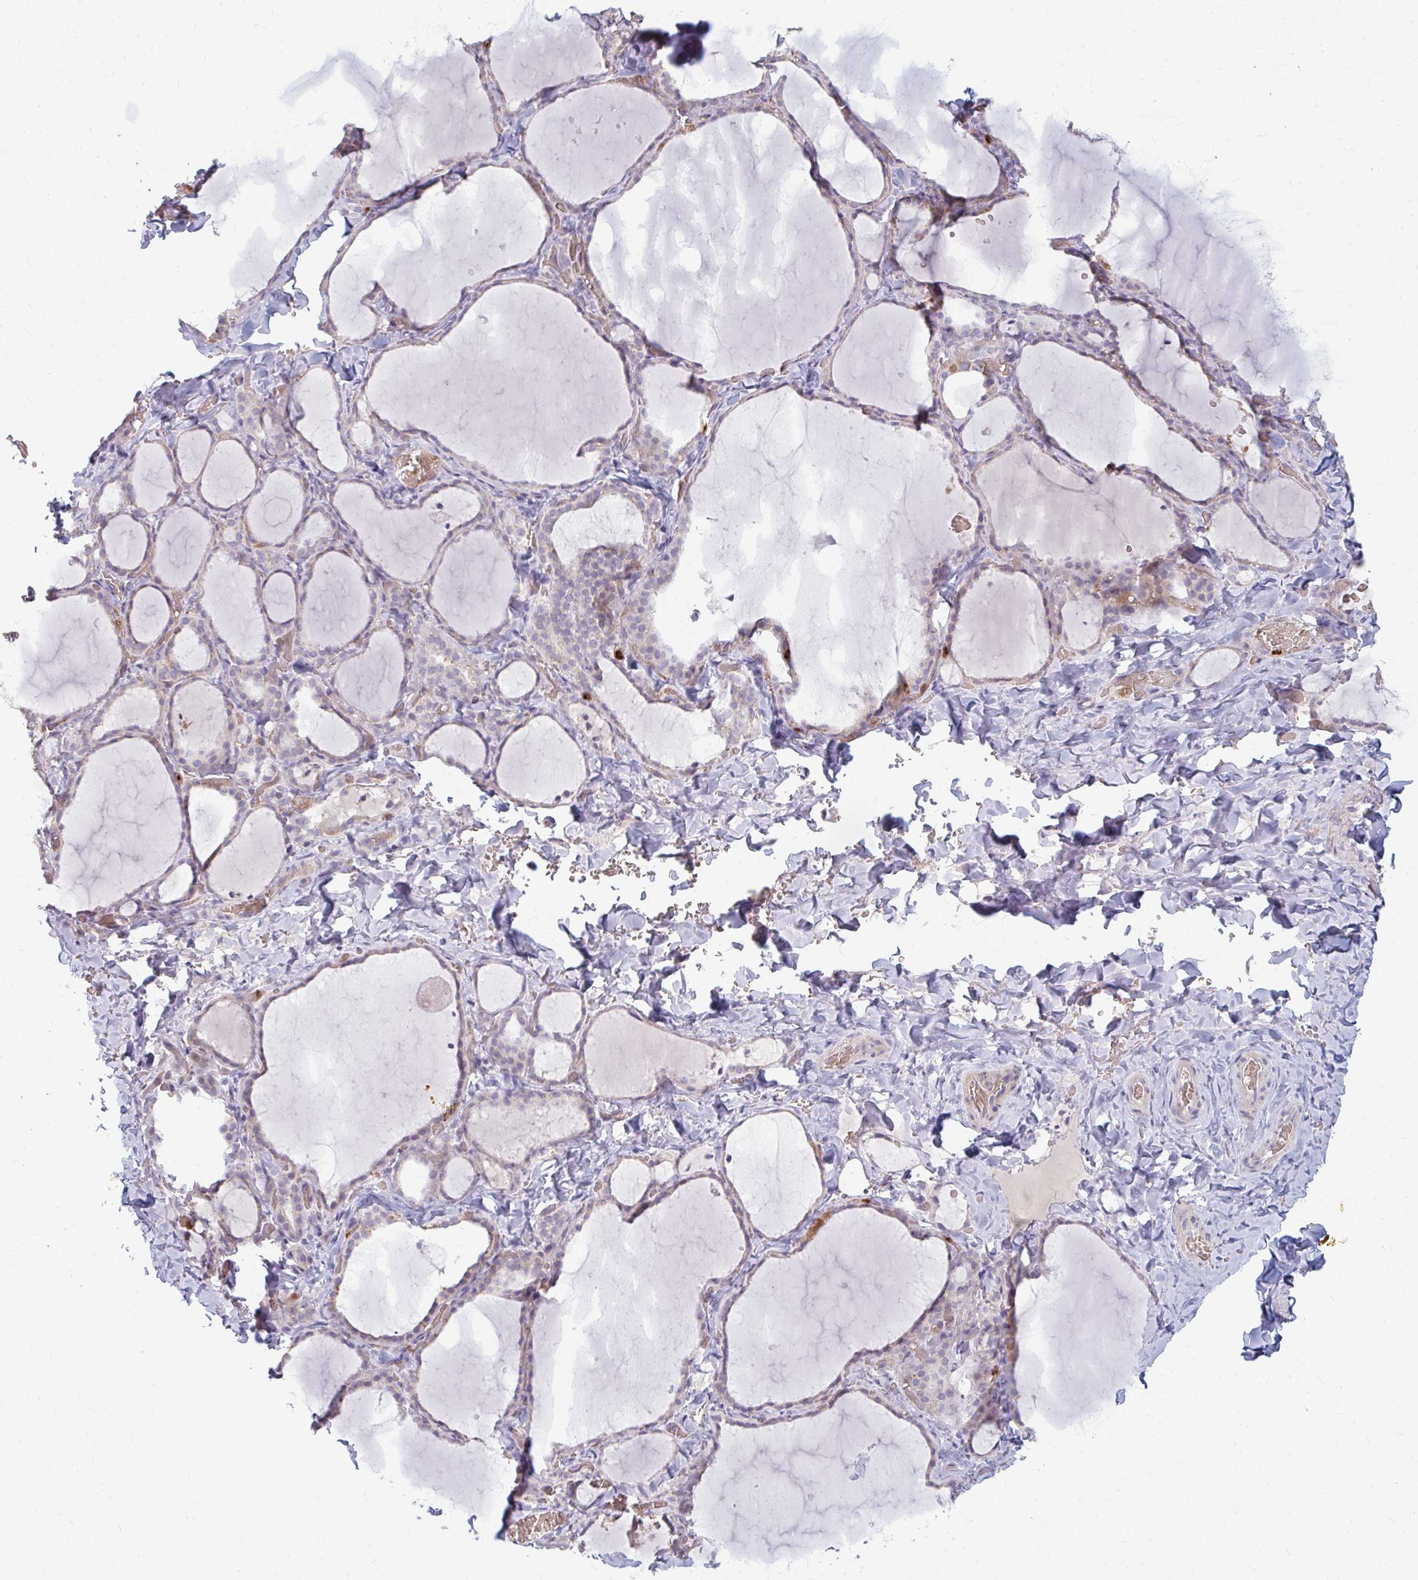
{"staining": {"intensity": "negative", "quantity": "none", "location": "none"}, "tissue": "thyroid gland", "cell_type": "Glandular cells", "image_type": "normal", "snomed": [{"axis": "morphology", "description": "Normal tissue, NOS"}, {"axis": "topography", "description": "Thyroid gland"}], "caption": "IHC of normal thyroid gland displays no expression in glandular cells.", "gene": "RAB33A", "patient": {"sex": "female", "age": 22}}